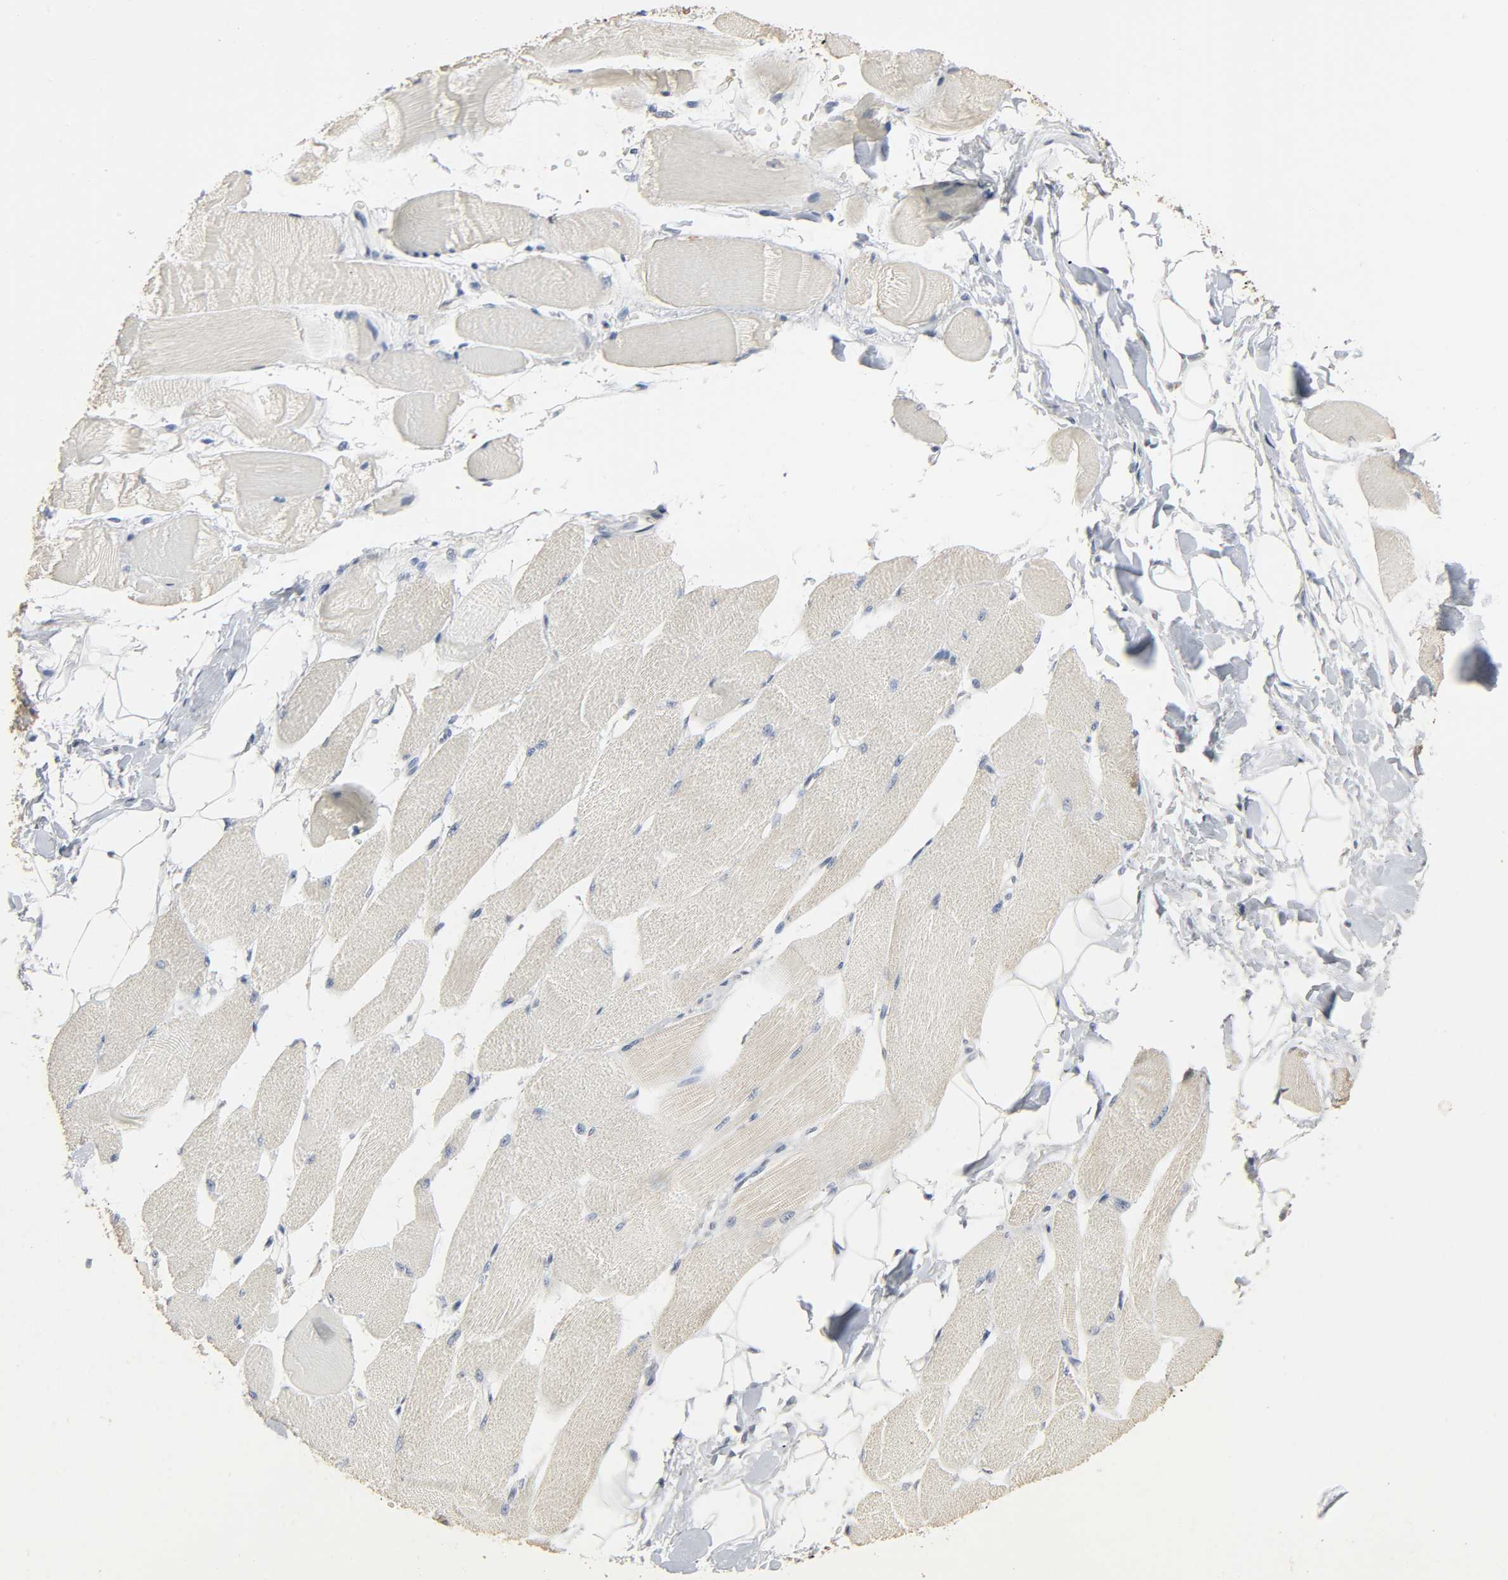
{"staining": {"intensity": "weak", "quantity": ">75%", "location": "cytoplasmic/membranous"}, "tissue": "skeletal muscle", "cell_type": "Myocytes", "image_type": "normal", "snomed": [{"axis": "morphology", "description": "Normal tissue, NOS"}, {"axis": "topography", "description": "Skeletal muscle"}, {"axis": "topography", "description": "Peripheral nerve tissue"}], "caption": "This histopathology image reveals immunohistochemistry (IHC) staining of benign human skeletal muscle, with low weak cytoplasmic/membranous expression in about >75% of myocytes.", "gene": "PLEKHA2", "patient": {"sex": "female", "age": 84}}